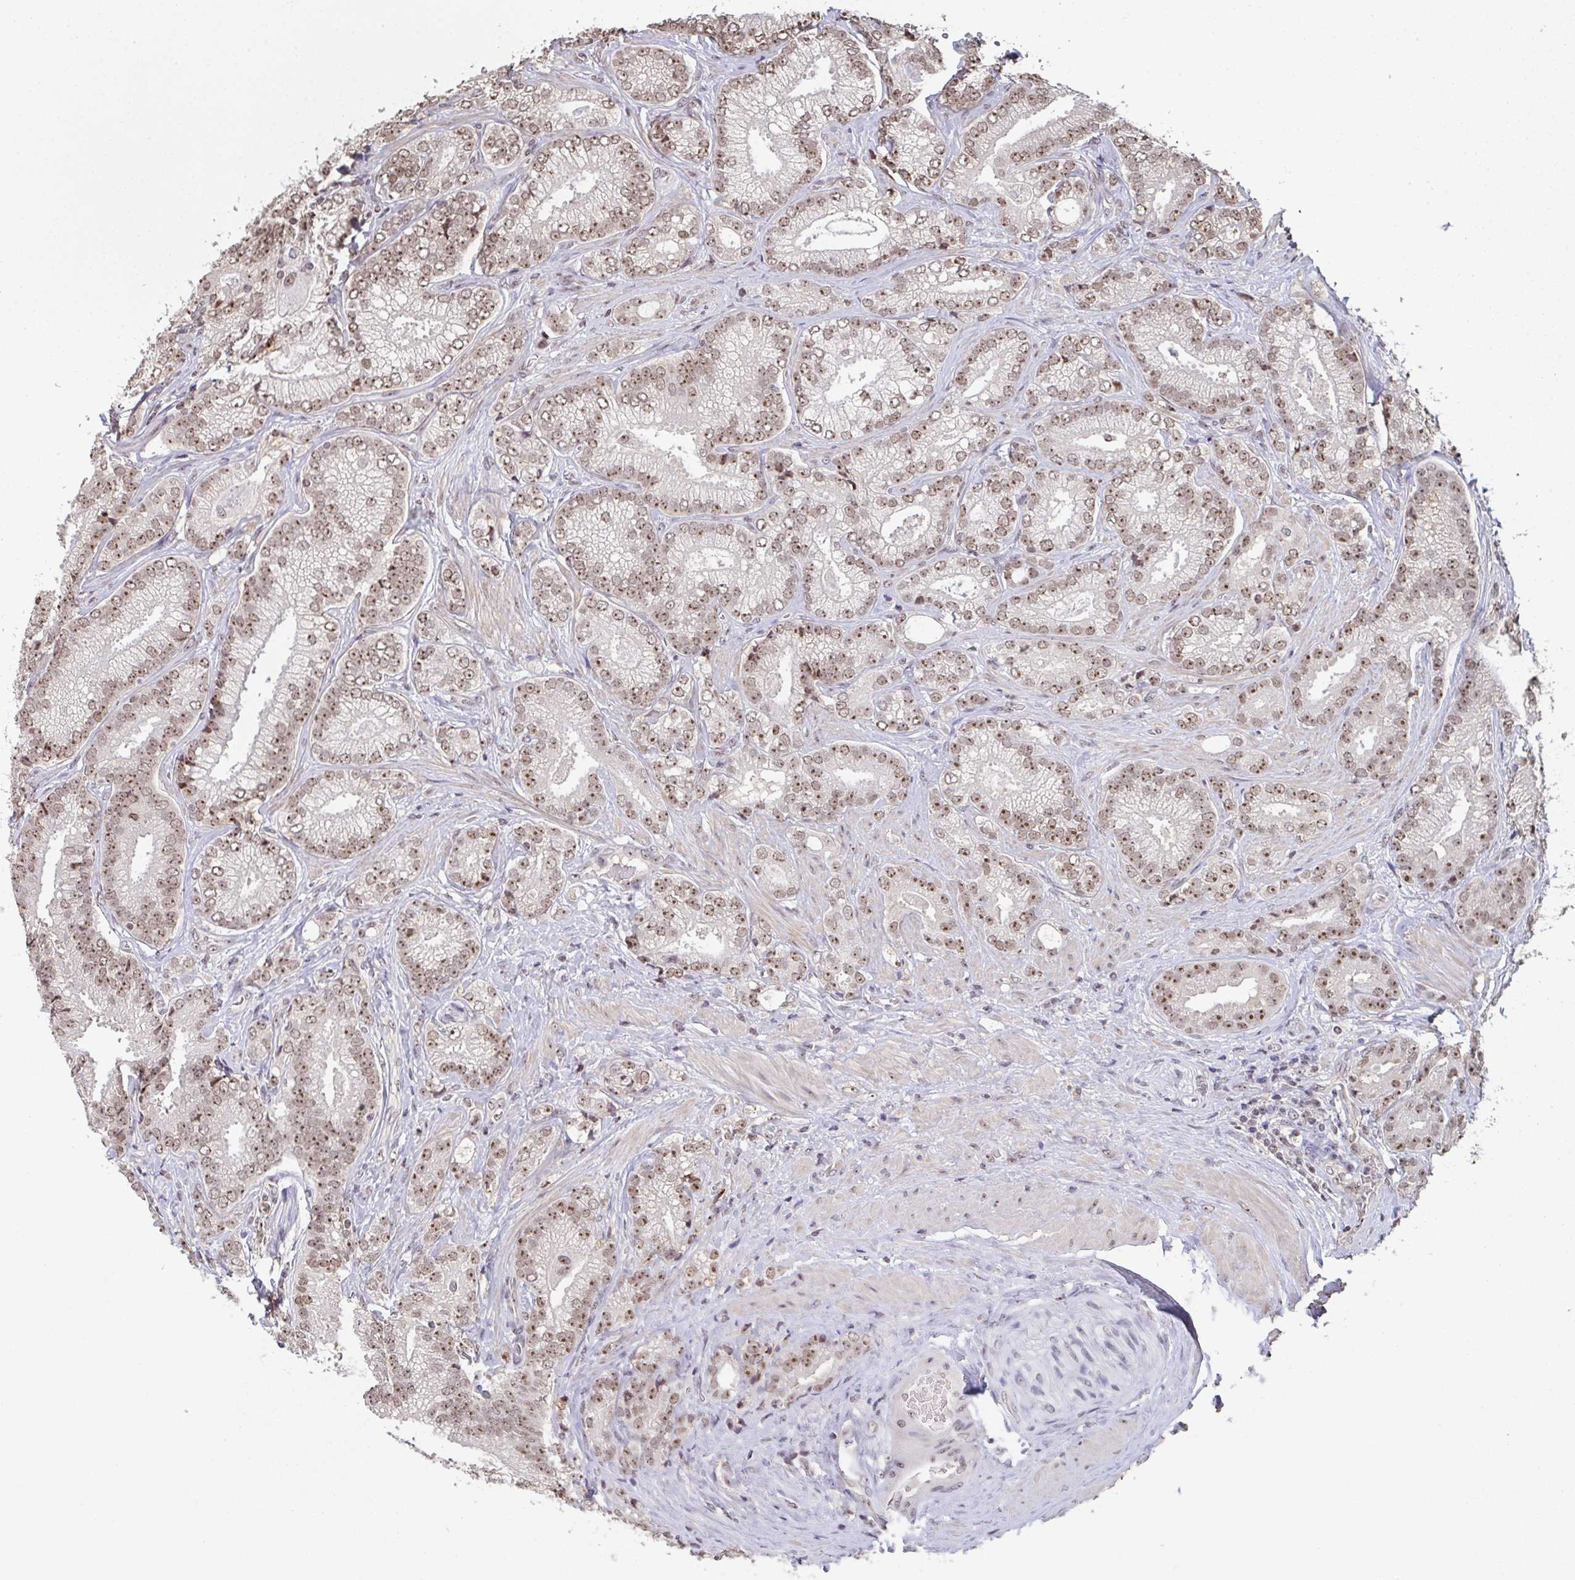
{"staining": {"intensity": "moderate", "quantity": ">75%", "location": "nuclear"}, "tissue": "prostate cancer", "cell_type": "Tumor cells", "image_type": "cancer", "snomed": [{"axis": "morphology", "description": "Adenocarcinoma, Low grade"}, {"axis": "topography", "description": "Prostate"}], "caption": "DAB immunohistochemical staining of prostate adenocarcinoma (low-grade) shows moderate nuclear protein staining in approximately >75% of tumor cells.", "gene": "DKC1", "patient": {"sex": "male", "age": 63}}